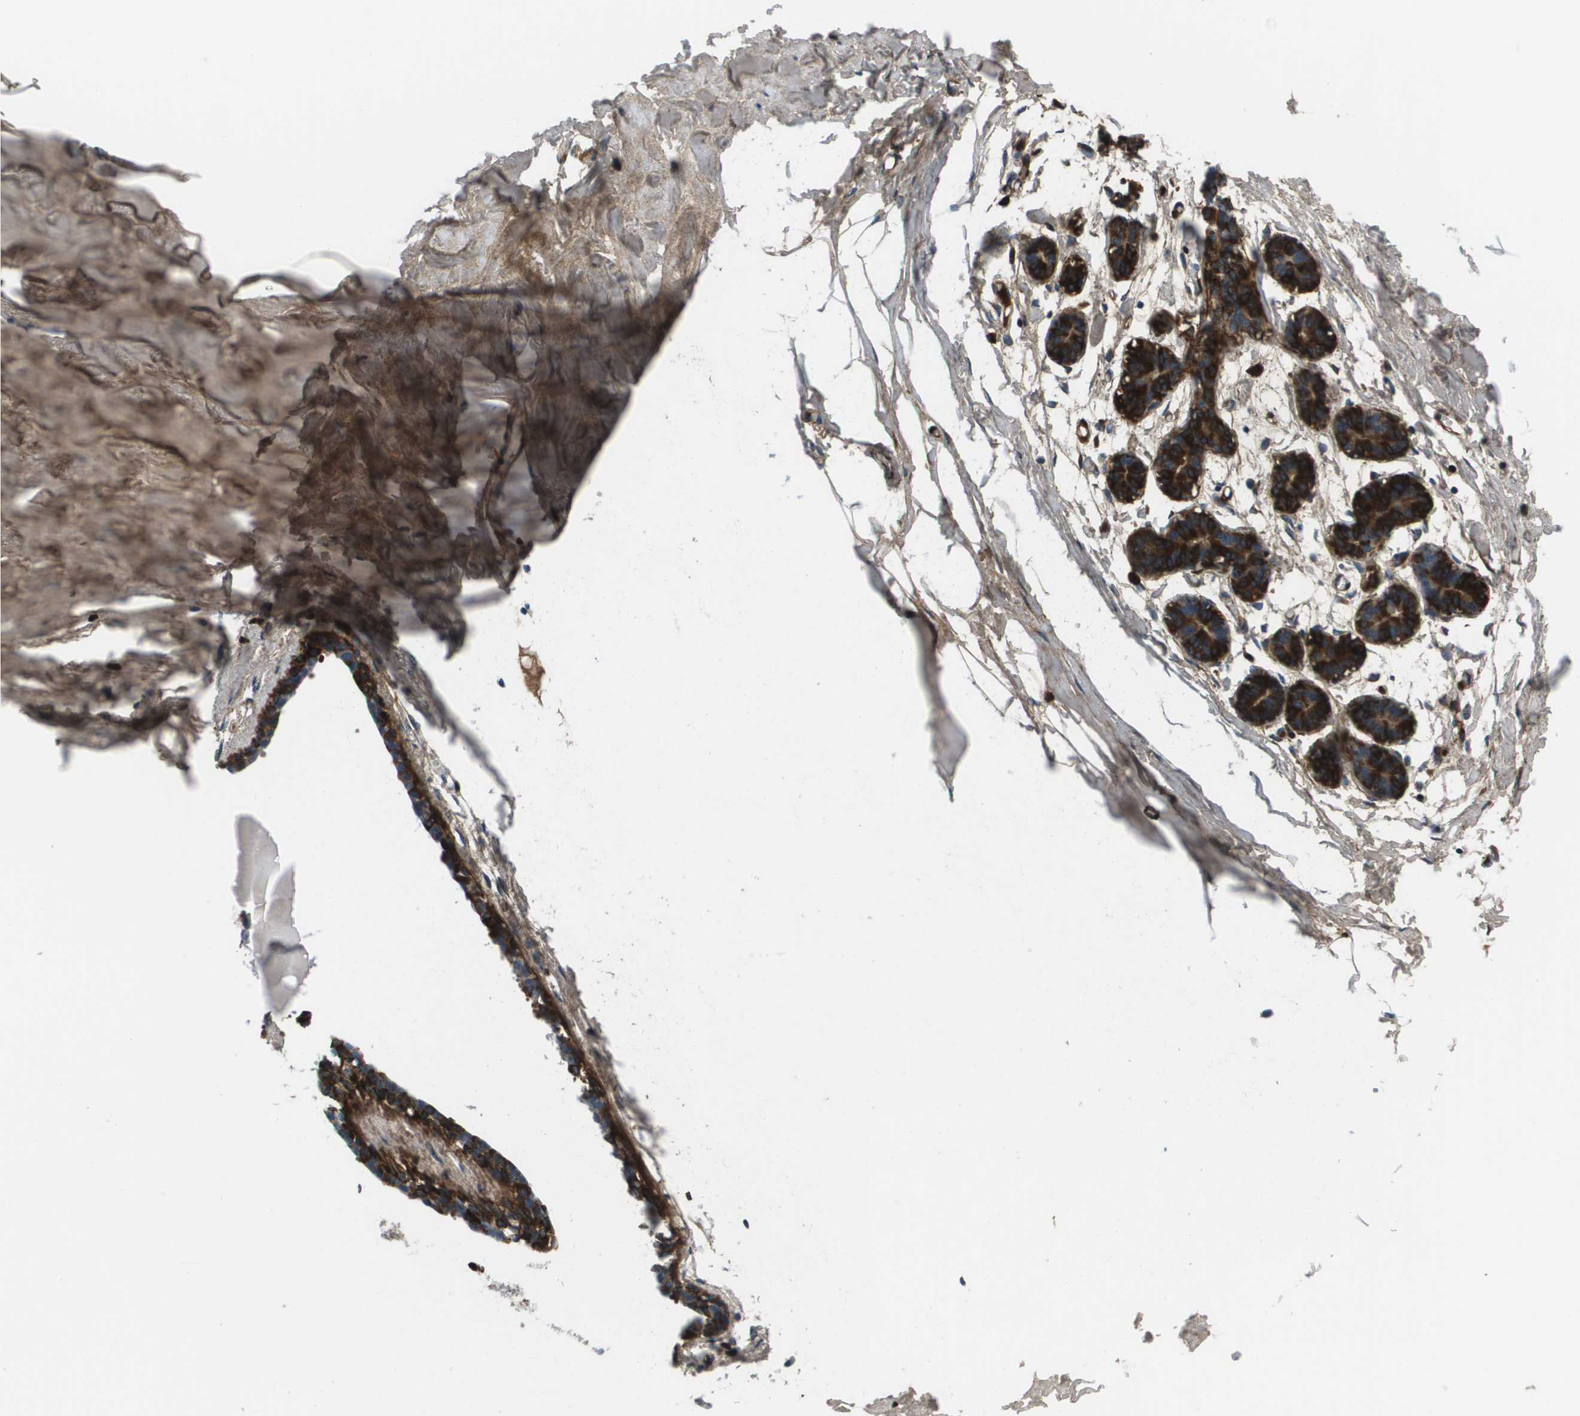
{"staining": {"intensity": "moderate", "quantity": ">75%", "location": "cytoplasmic/membranous"}, "tissue": "breast", "cell_type": "Adipocytes", "image_type": "normal", "snomed": [{"axis": "morphology", "description": "Normal tissue, NOS"}, {"axis": "topography", "description": "Breast"}], "caption": "Immunohistochemistry (IHC) micrograph of unremarkable breast: breast stained using IHC shows medium levels of moderate protein expression localized specifically in the cytoplasmic/membranous of adipocytes, appearing as a cytoplasmic/membranous brown color.", "gene": "PCOLCE", "patient": {"sex": "female", "age": 27}}